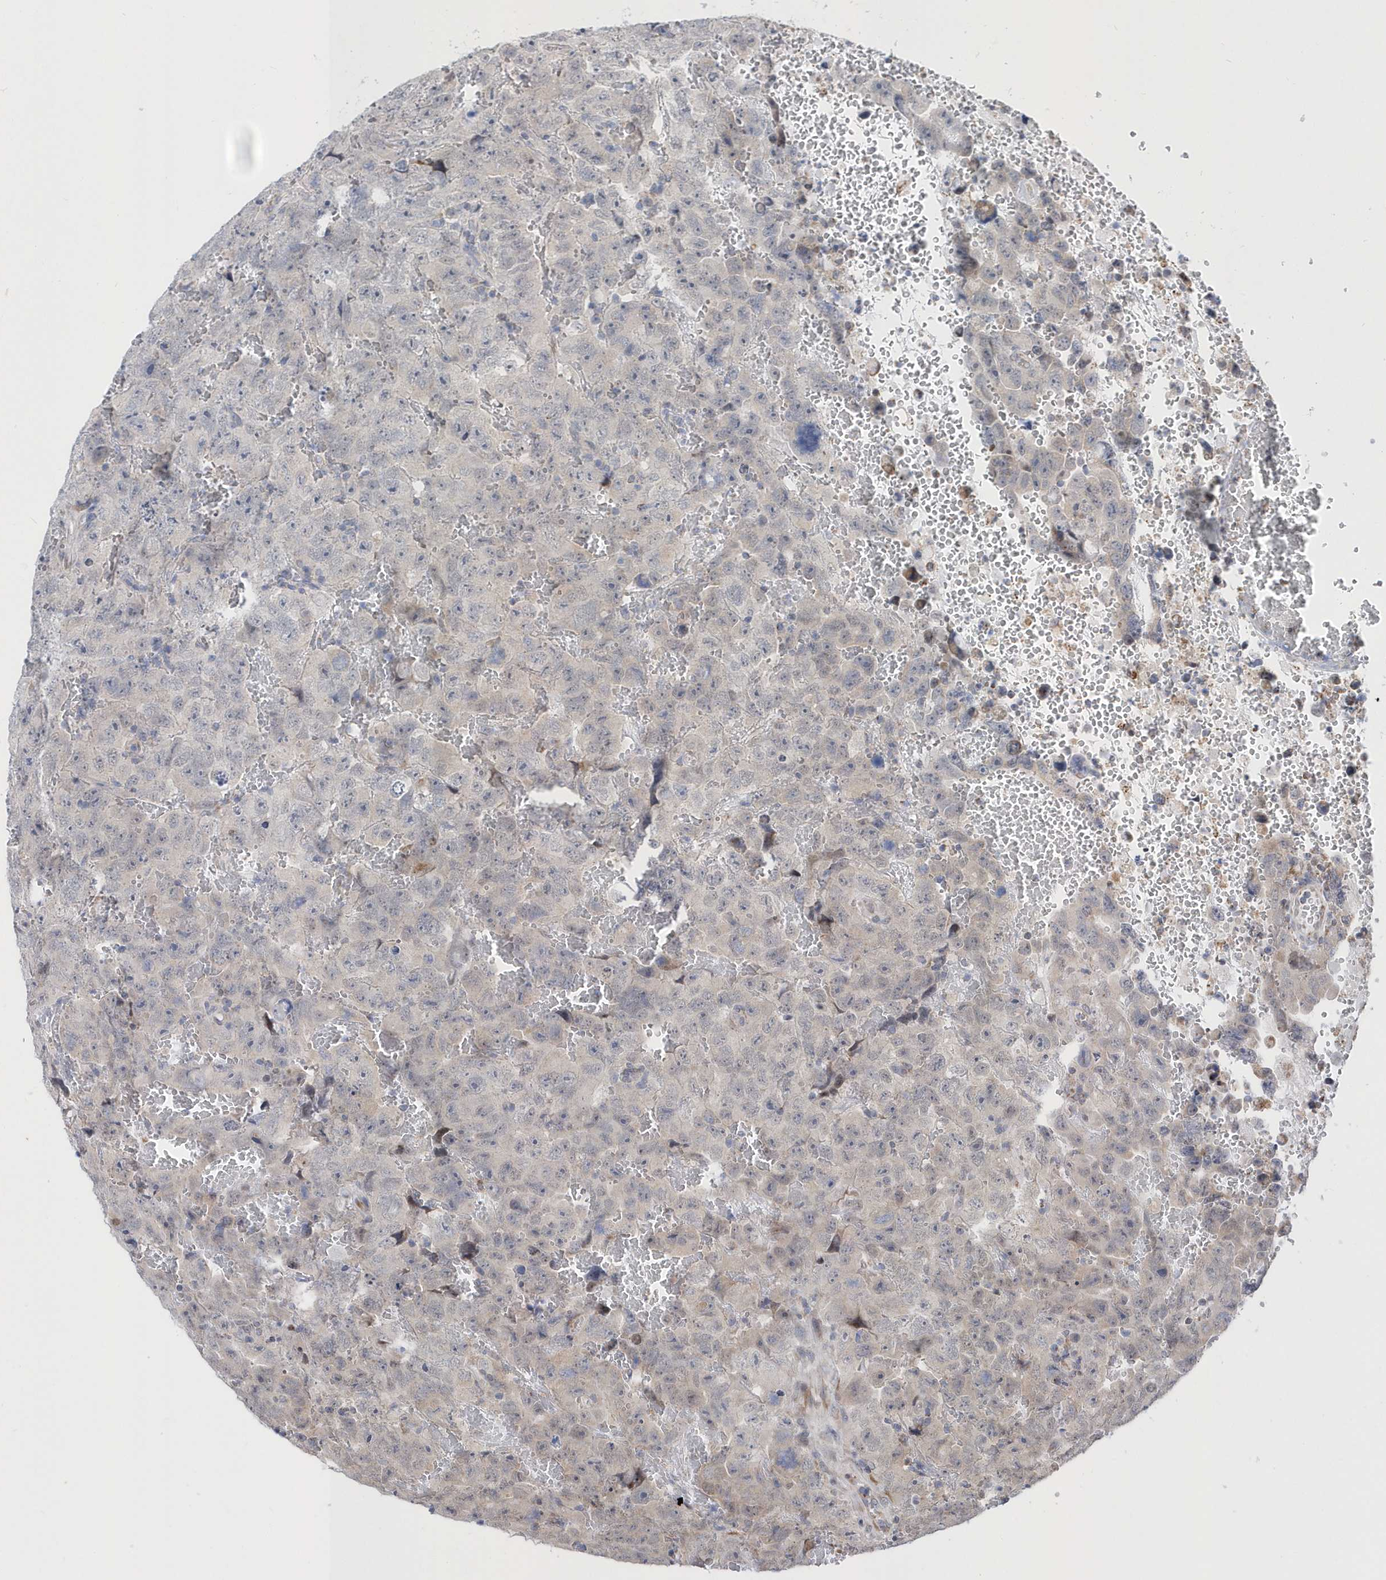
{"staining": {"intensity": "negative", "quantity": "none", "location": "none"}, "tissue": "testis cancer", "cell_type": "Tumor cells", "image_type": "cancer", "snomed": [{"axis": "morphology", "description": "Carcinoma, Embryonal, NOS"}, {"axis": "topography", "description": "Testis"}], "caption": "Tumor cells show no significant protein staining in testis cancer.", "gene": "SPATA5", "patient": {"sex": "male", "age": 45}}